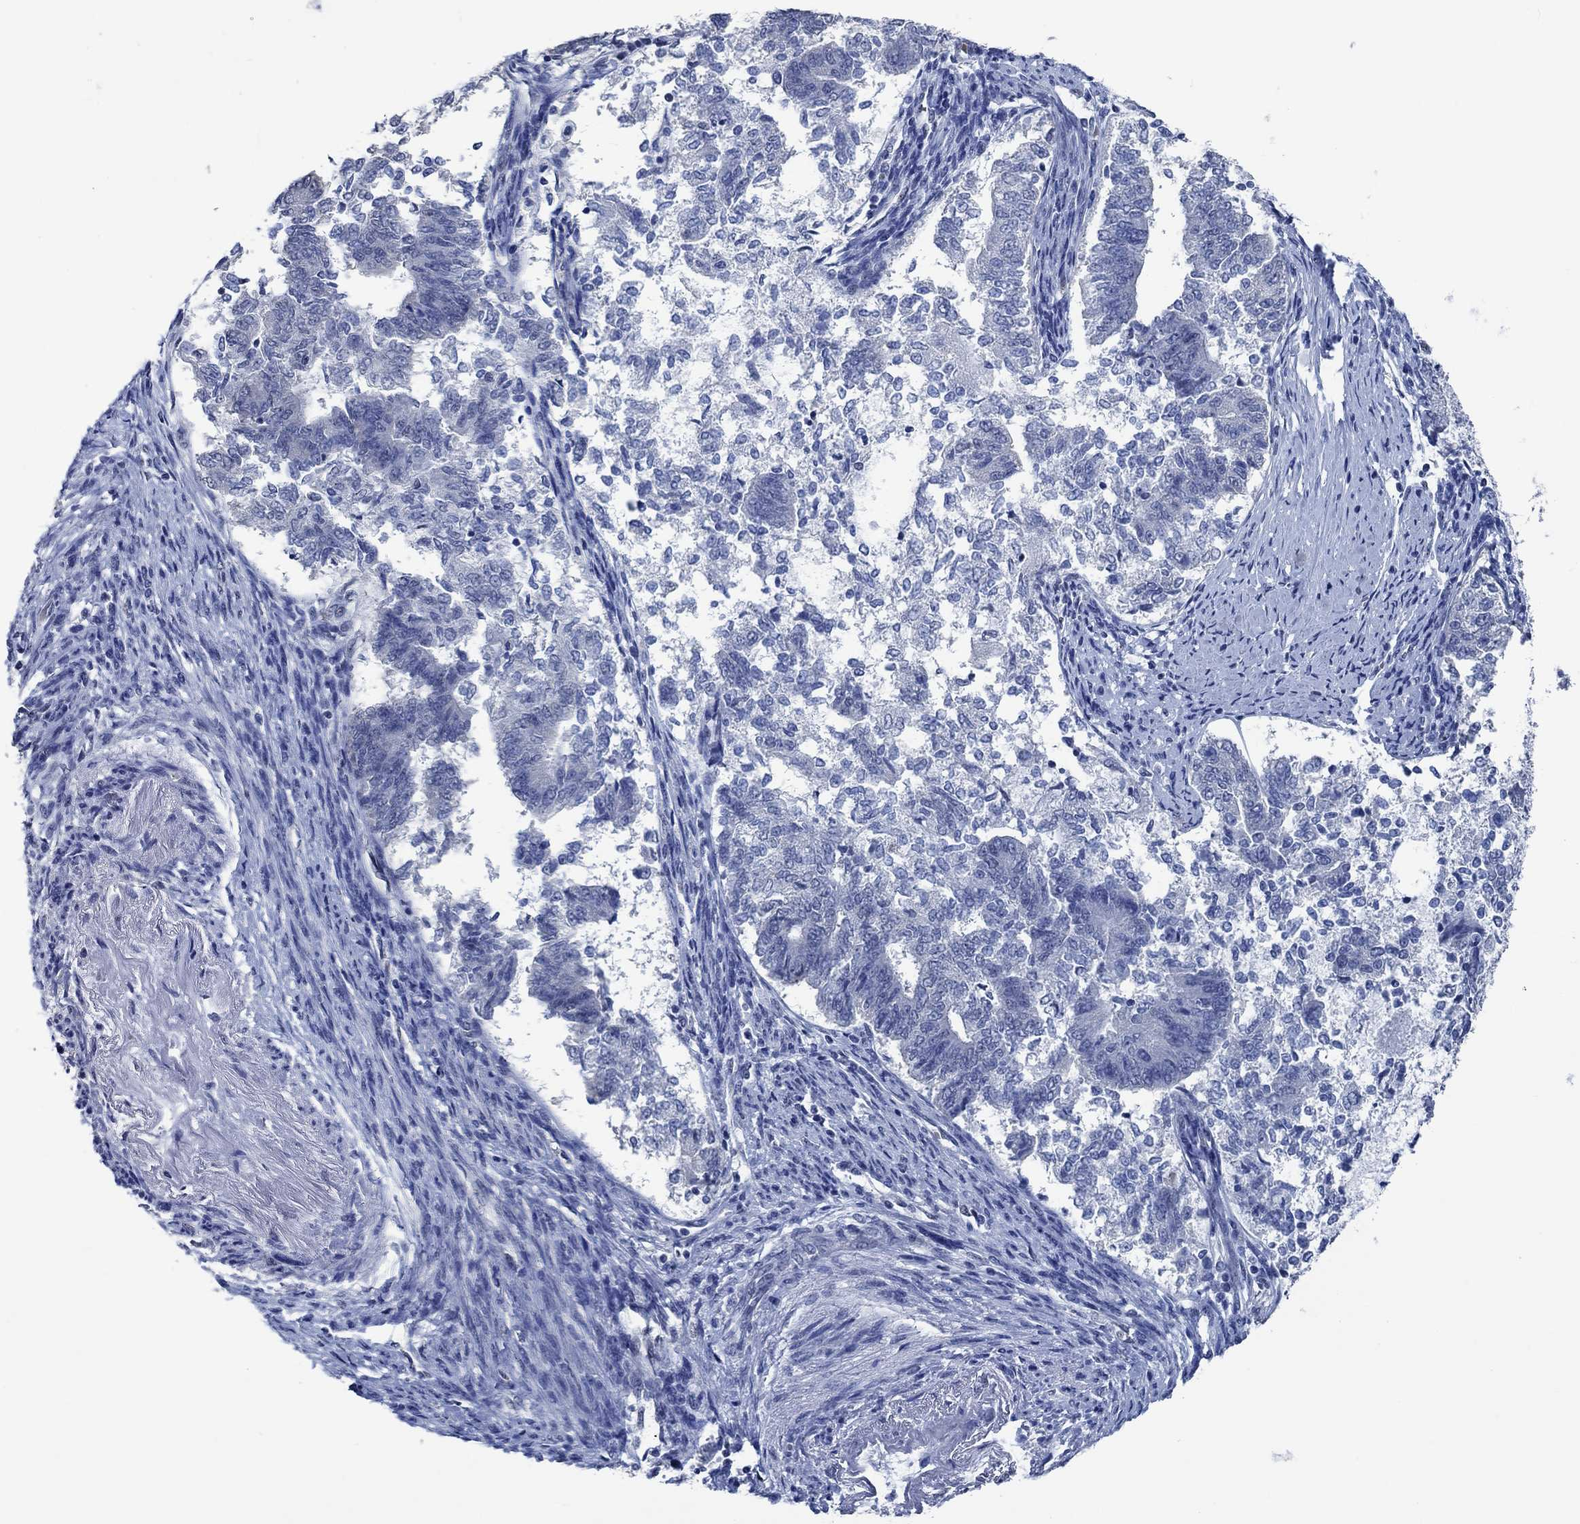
{"staining": {"intensity": "negative", "quantity": "none", "location": "none"}, "tissue": "endometrial cancer", "cell_type": "Tumor cells", "image_type": "cancer", "snomed": [{"axis": "morphology", "description": "Adenocarcinoma, NOS"}, {"axis": "topography", "description": "Endometrium"}], "caption": "The IHC histopathology image has no significant positivity in tumor cells of endometrial cancer tissue. (Brightfield microscopy of DAB (3,3'-diaminobenzidine) immunohistochemistry (IHC) at high magnification).", "gene": "OBSCN", "patient": {"sex": "female", "age": 65}}